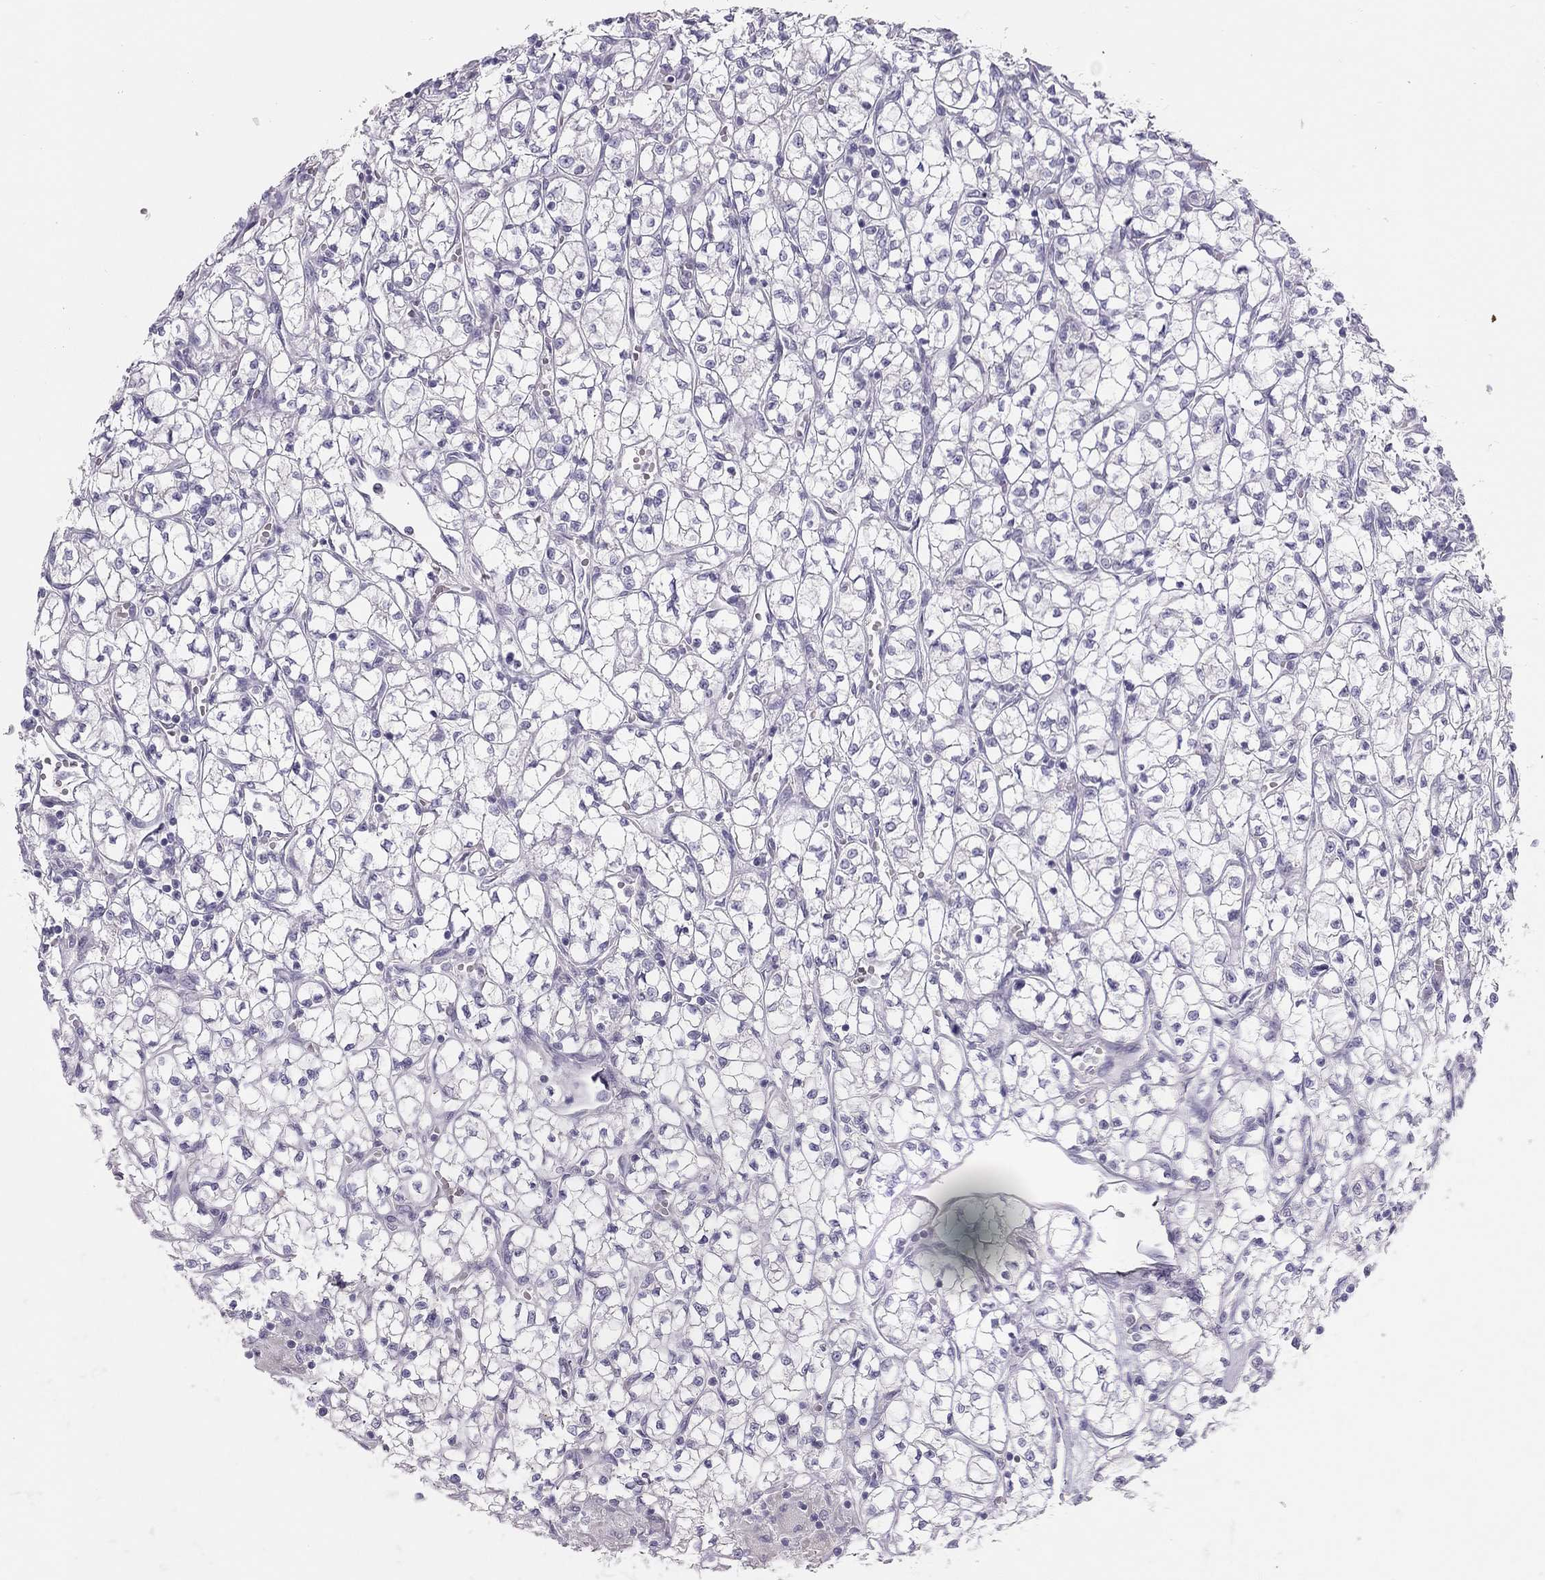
{"staining": {"intensity": "negative", "quantity": "none", "location": "none"}, "tissue": "renal cancer", "cell_type": "Tumor cells", "image_type": "cancer", "snomed": [{"axis": "morphology", "description": "Adenocarcinoma, NOS"}, {"axis": "topography", "description": "Kidney"}], "caption": "The immunohistochemistry image has no significant expression in tumor cells of adenocarcinoma (renal) tissue.", "gene": "SPATA12", "patient": {"sex": "female", "age": 64}}